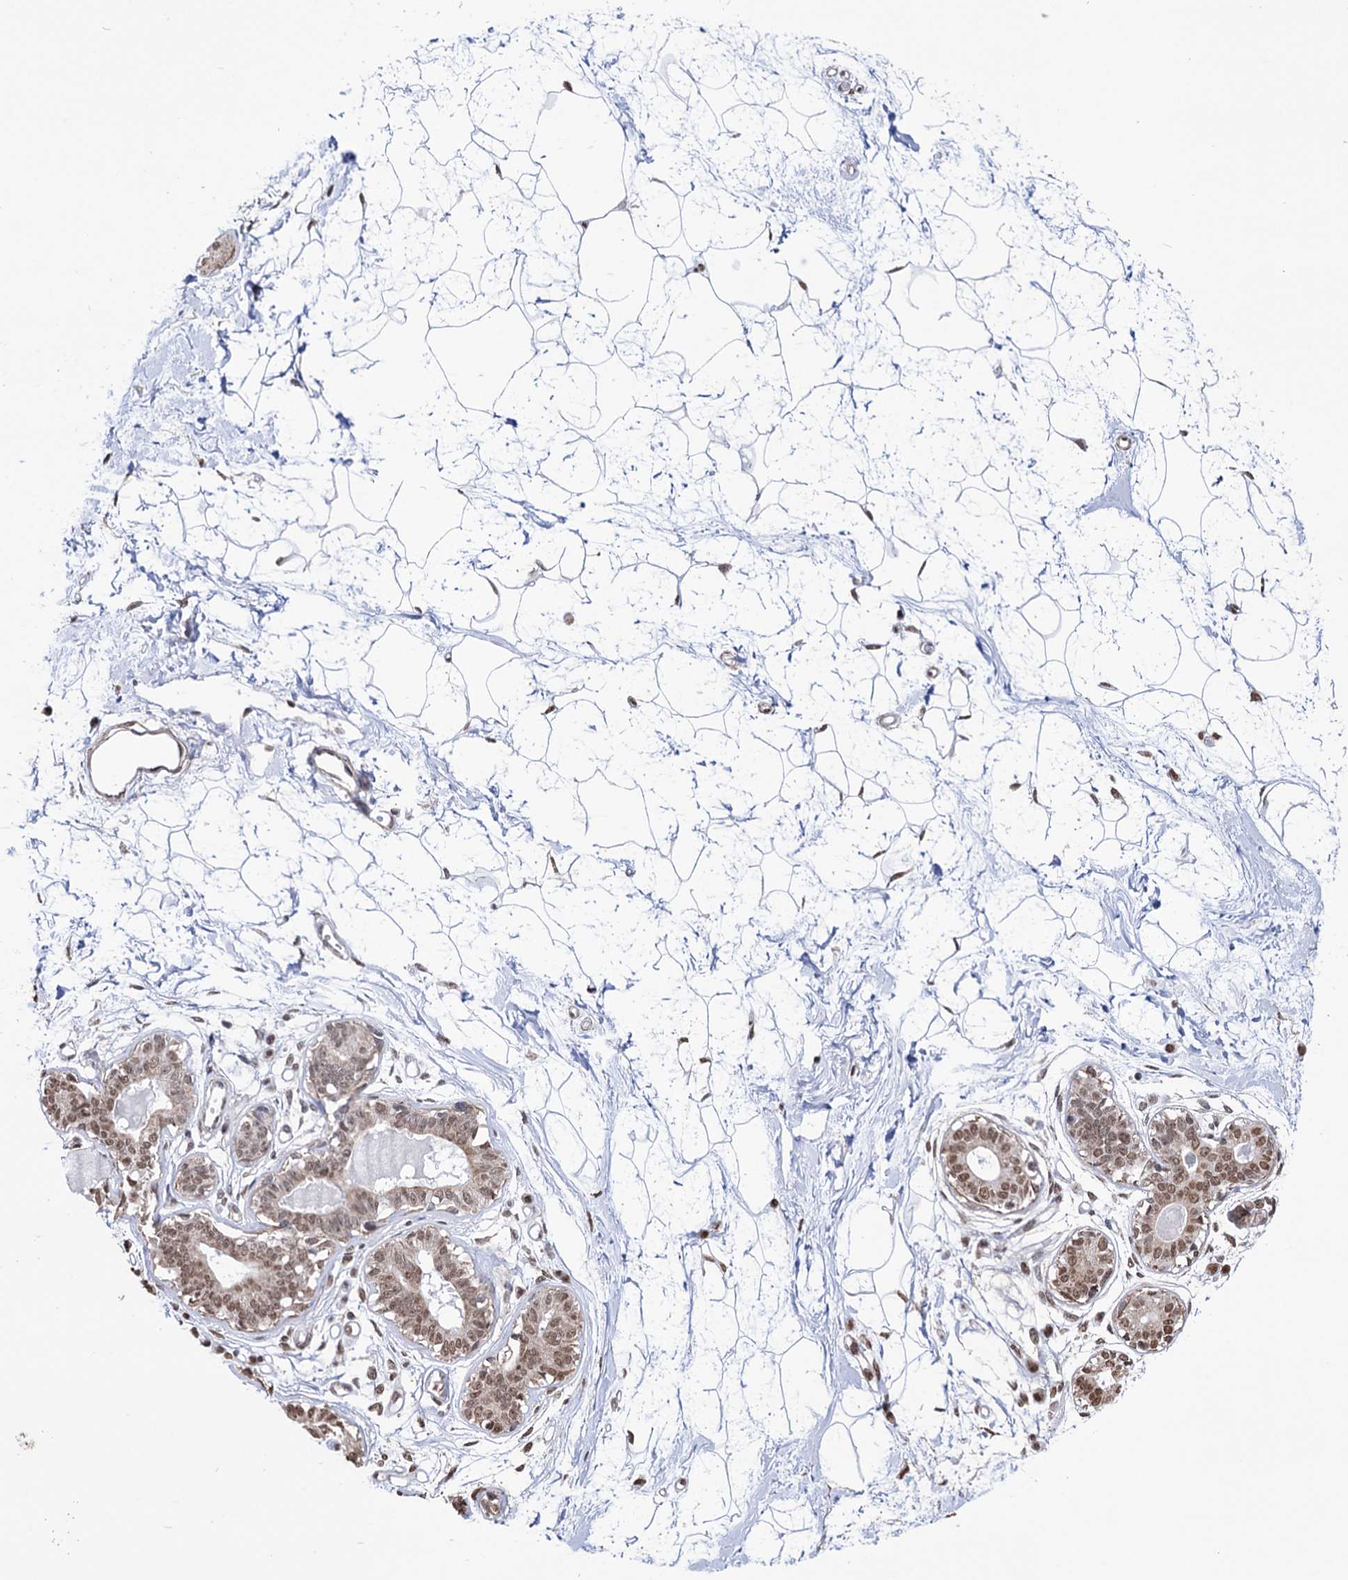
{"staining": {"intensity": "moderate", "quantity": ">75%", "location": "nuclear"}, "tissue": "breast", "cell_type": "Adipocytes", "image_type": "normal", "snomed": [{"axis": "morphology", "description": "Normal tissue, NOS"}, {"axis": "topography", "description": "Breast"}], "caption": "An image showing moderate nuclear positivity in about >75% of adipocytes in normal breast, as visualized by brown immunohistochemical staining.", "gene": "ABHD10", "patient": {"sex": "female", "age": 45}}